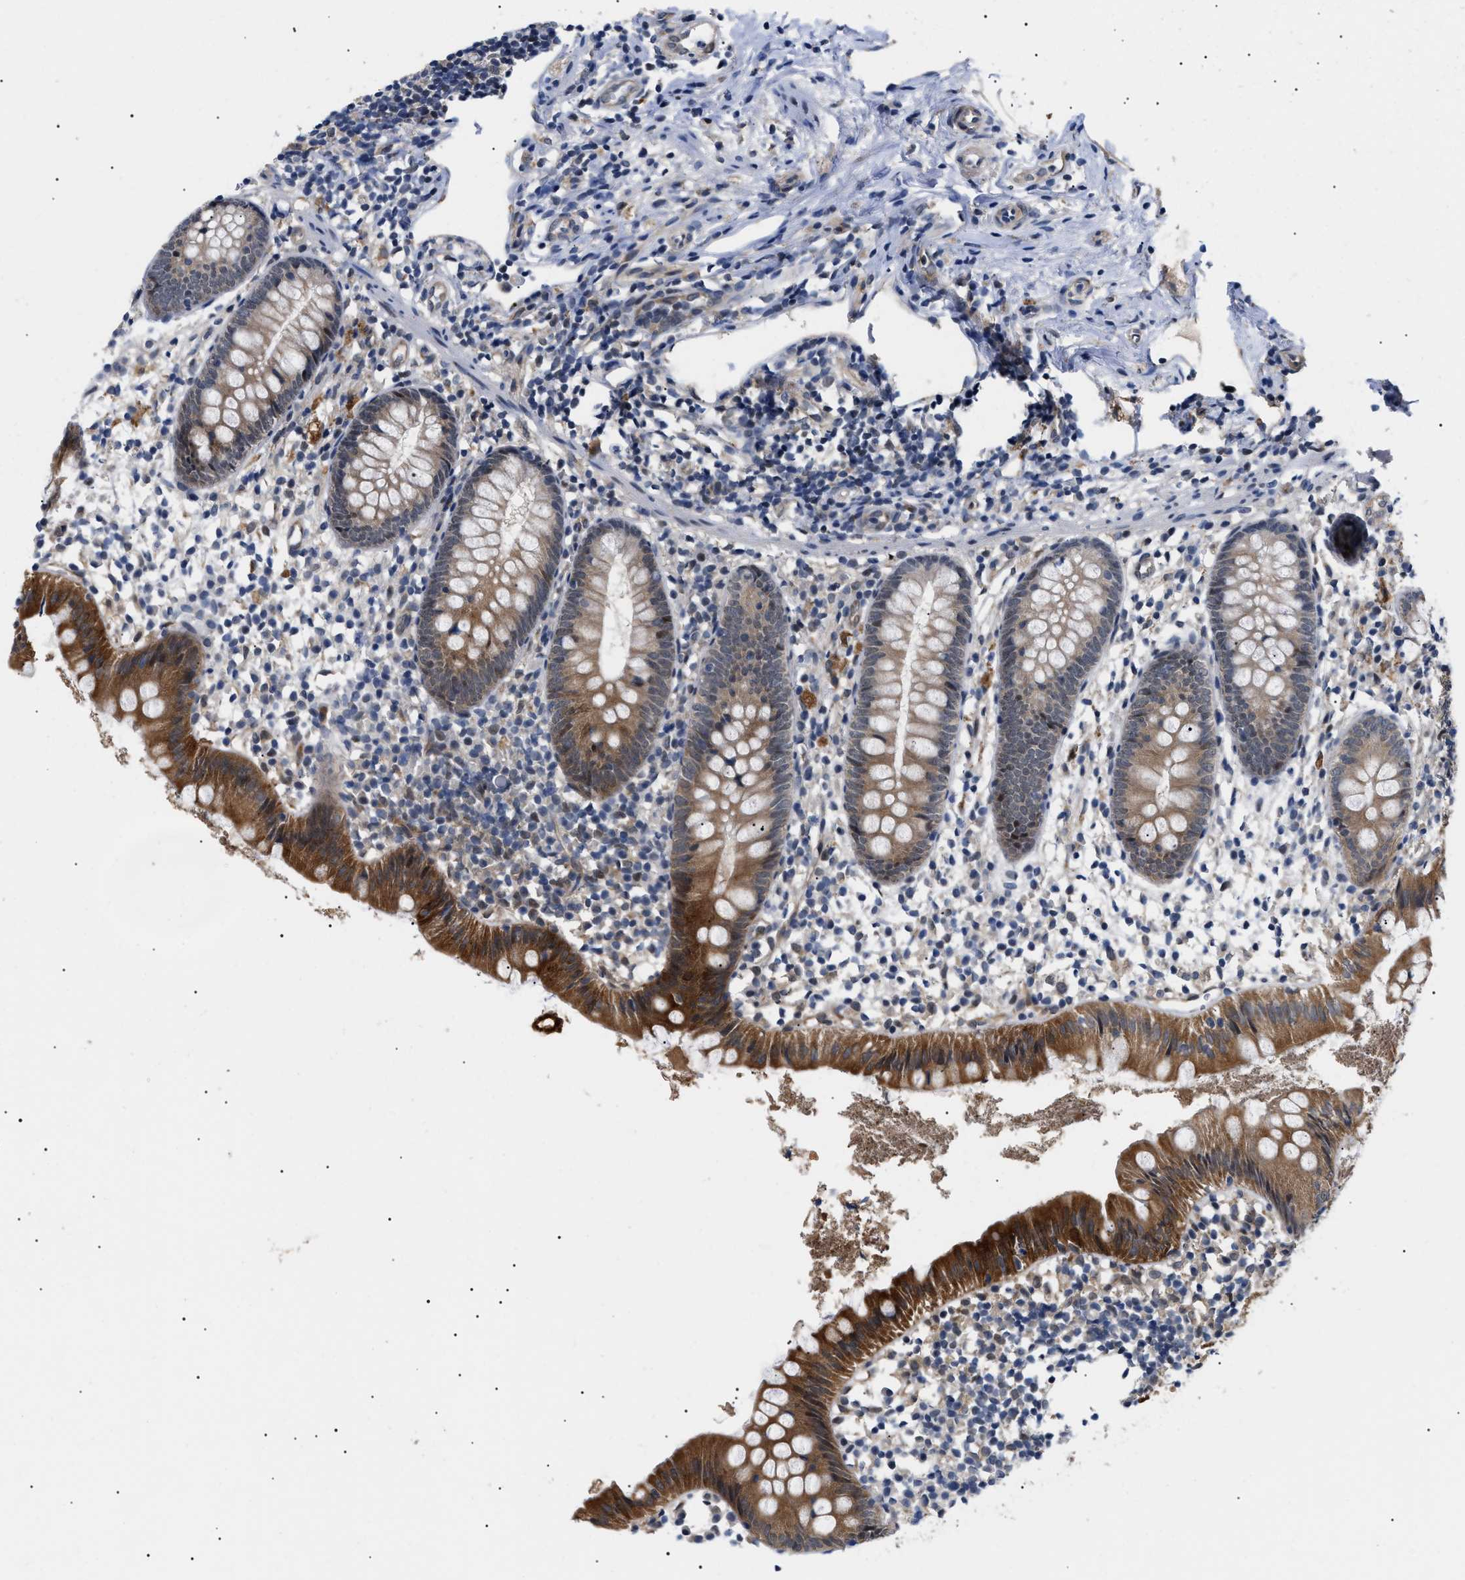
{"staining": {"intensity": "strong", "quantity": ">75%", "location": "cytoplasmic/membranous"}, "tissue": "appendix", "cell_type": "Glandular cells", "image_type": "normal", "snomed": [{"axis": "morphology", "description": "Normal tissue, NOS"}, {"axis": "topography", "description": "Appendix"}], "caption": "Benign appendix displays strong cytoplasmic/membranous staining in approximately >75% of glandular cells.", "gene": "GARRE1", "patient": {"sex": "female", "age": 20}}